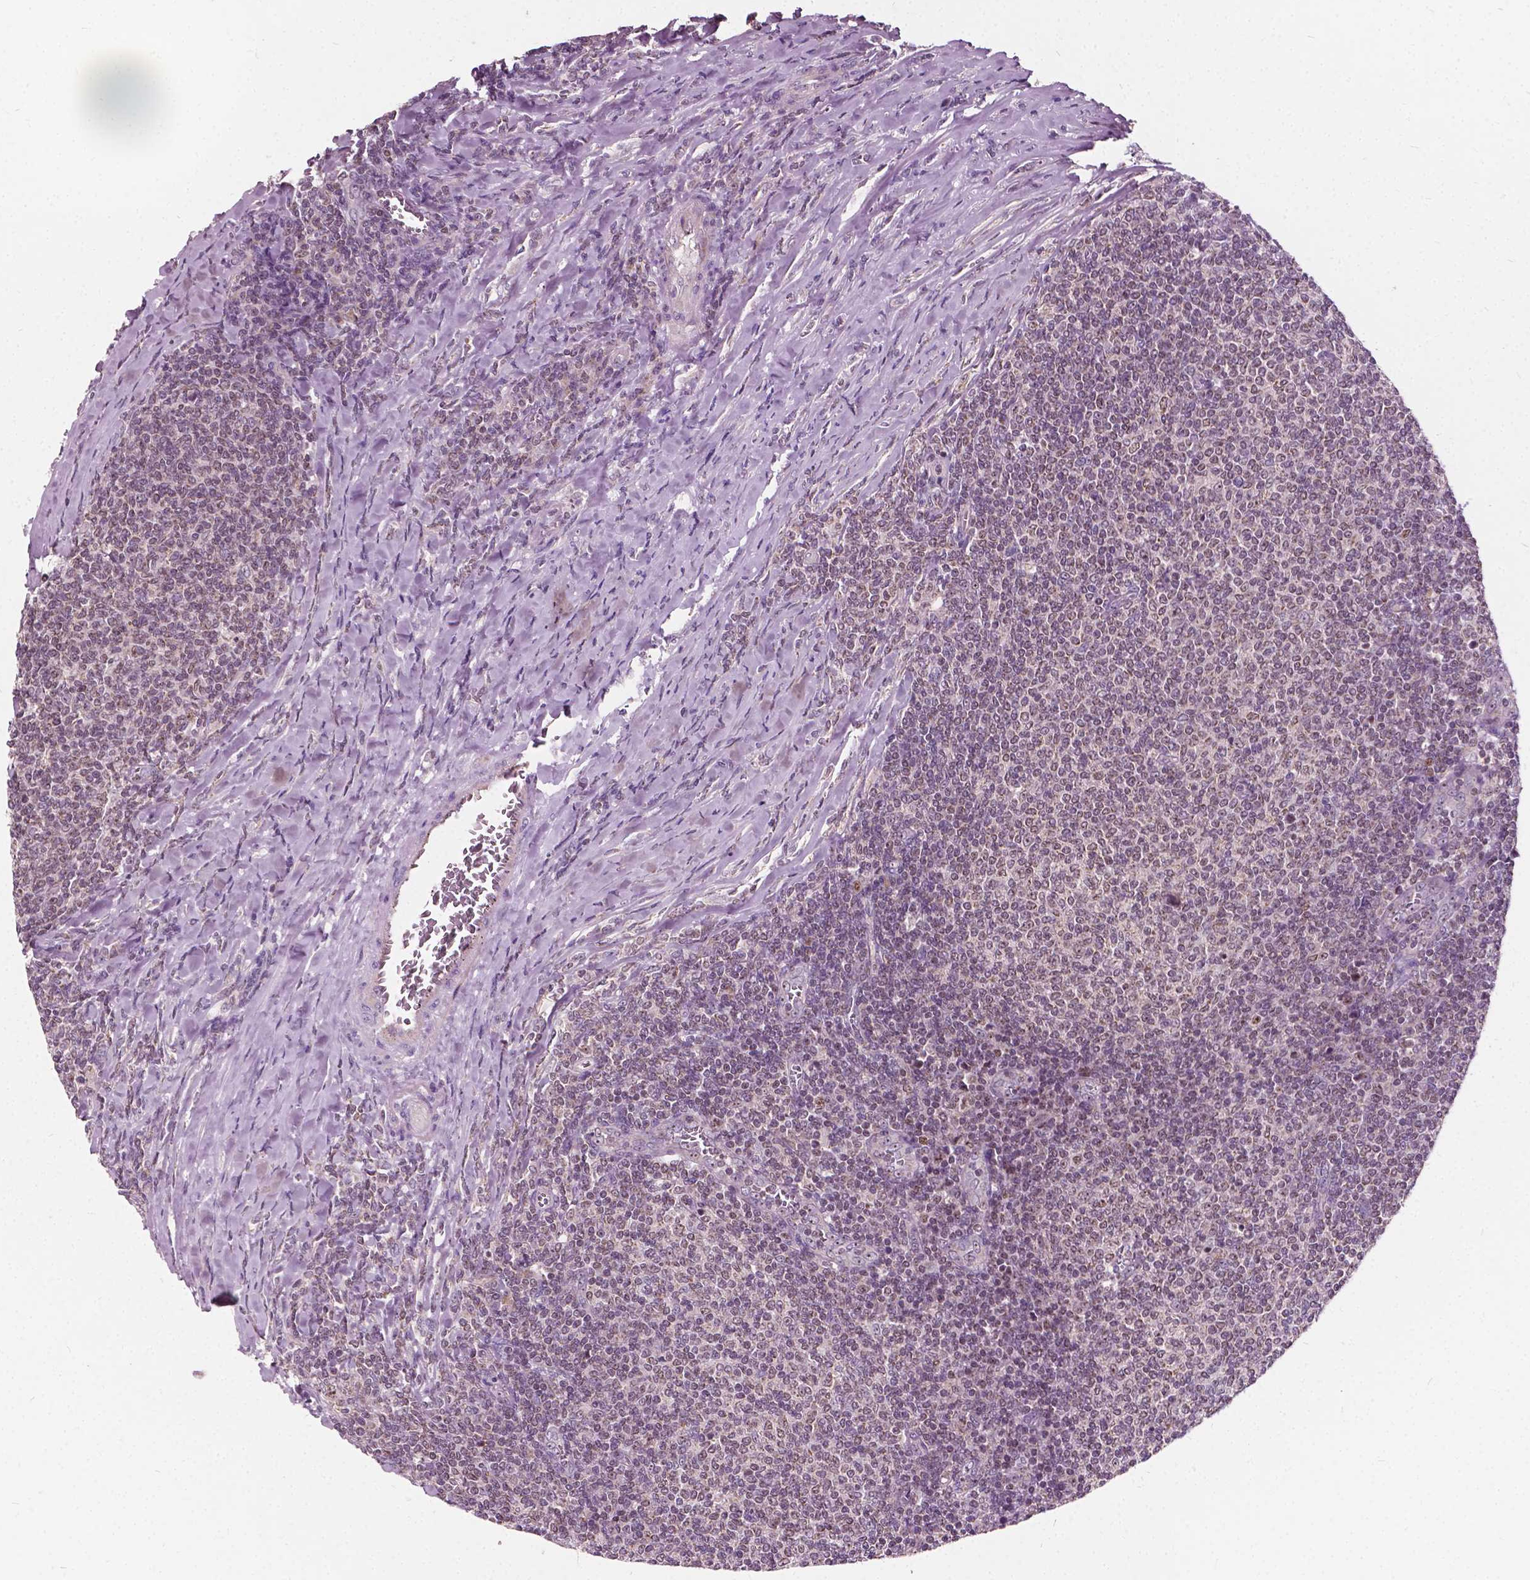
{"staining": {"intensity": "weak", "quantity": "<25%", "location": "nuclear"}, "tissue": "lymphoma", "cell_type": "Tumor cells", "image_type": "cancer", "snomed": [{"axis": "morphology", "description": "Malignant lymphoma, non-Hodgkin's type, Low grade"}, {"axis": "topography", "description": "Lymph node"}], "caption": "Human lymphoma stained for a protein using immunohistochemistry shows no positivity in tumor cells.", "gene": "ODF3L2", "patient": {"sex": "male", "age": 52}}